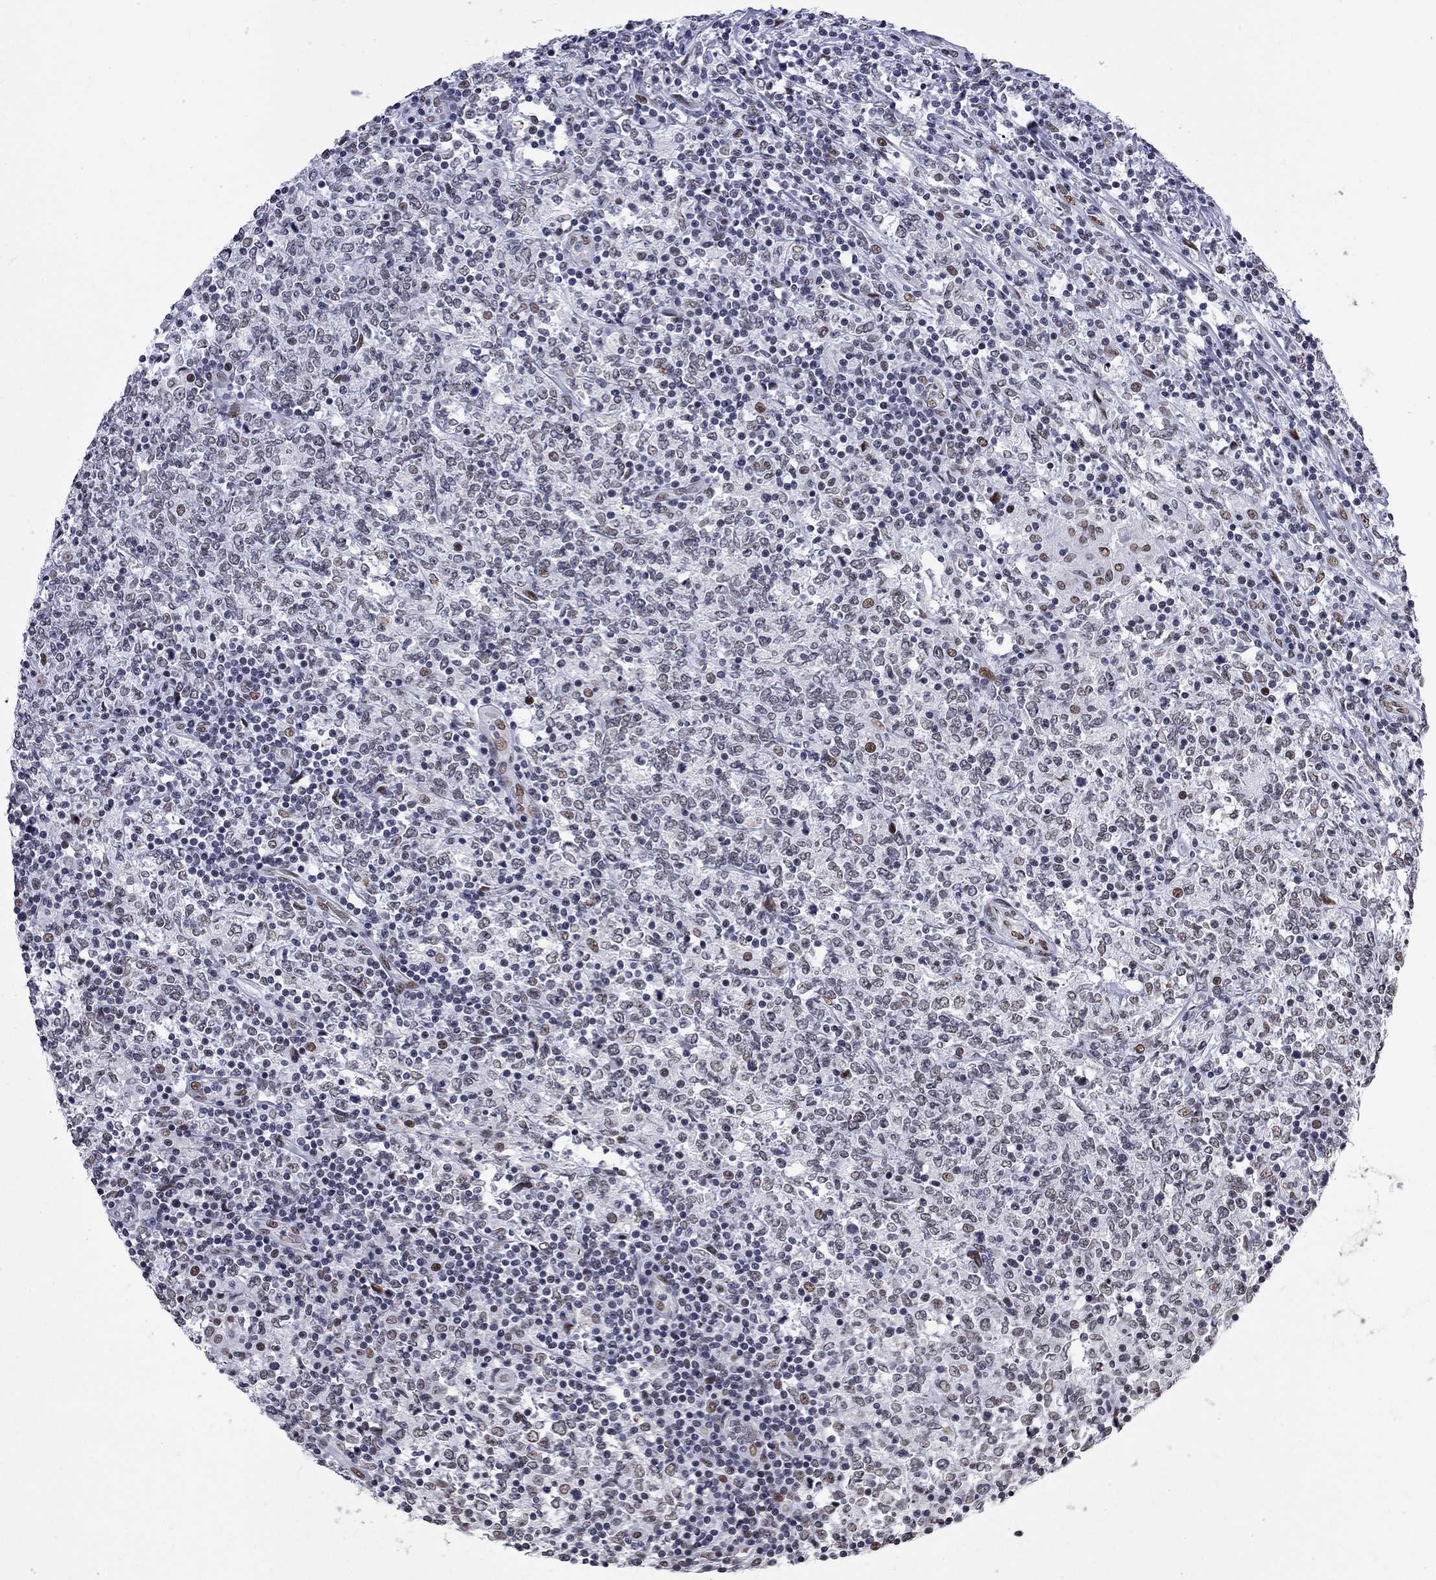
{"staining": {"intensity": "negative", "quantity": "none", "location": "none"}, "tissue": "lymphoma", "cell_type": "Tumor cells", "image_type": "cancer", "snomed": [{"axis": "morphology", "description": "Malignant lymphoma, non-Hodgkin's type, High grade"}, {"axis": "topography", "description": "Lymph node"}], "caption": "IHC of lymphoma reveals no expression in tumor cells.", "gene": "ZBTB47", "patient": {"sex": "female", "age": 84}}